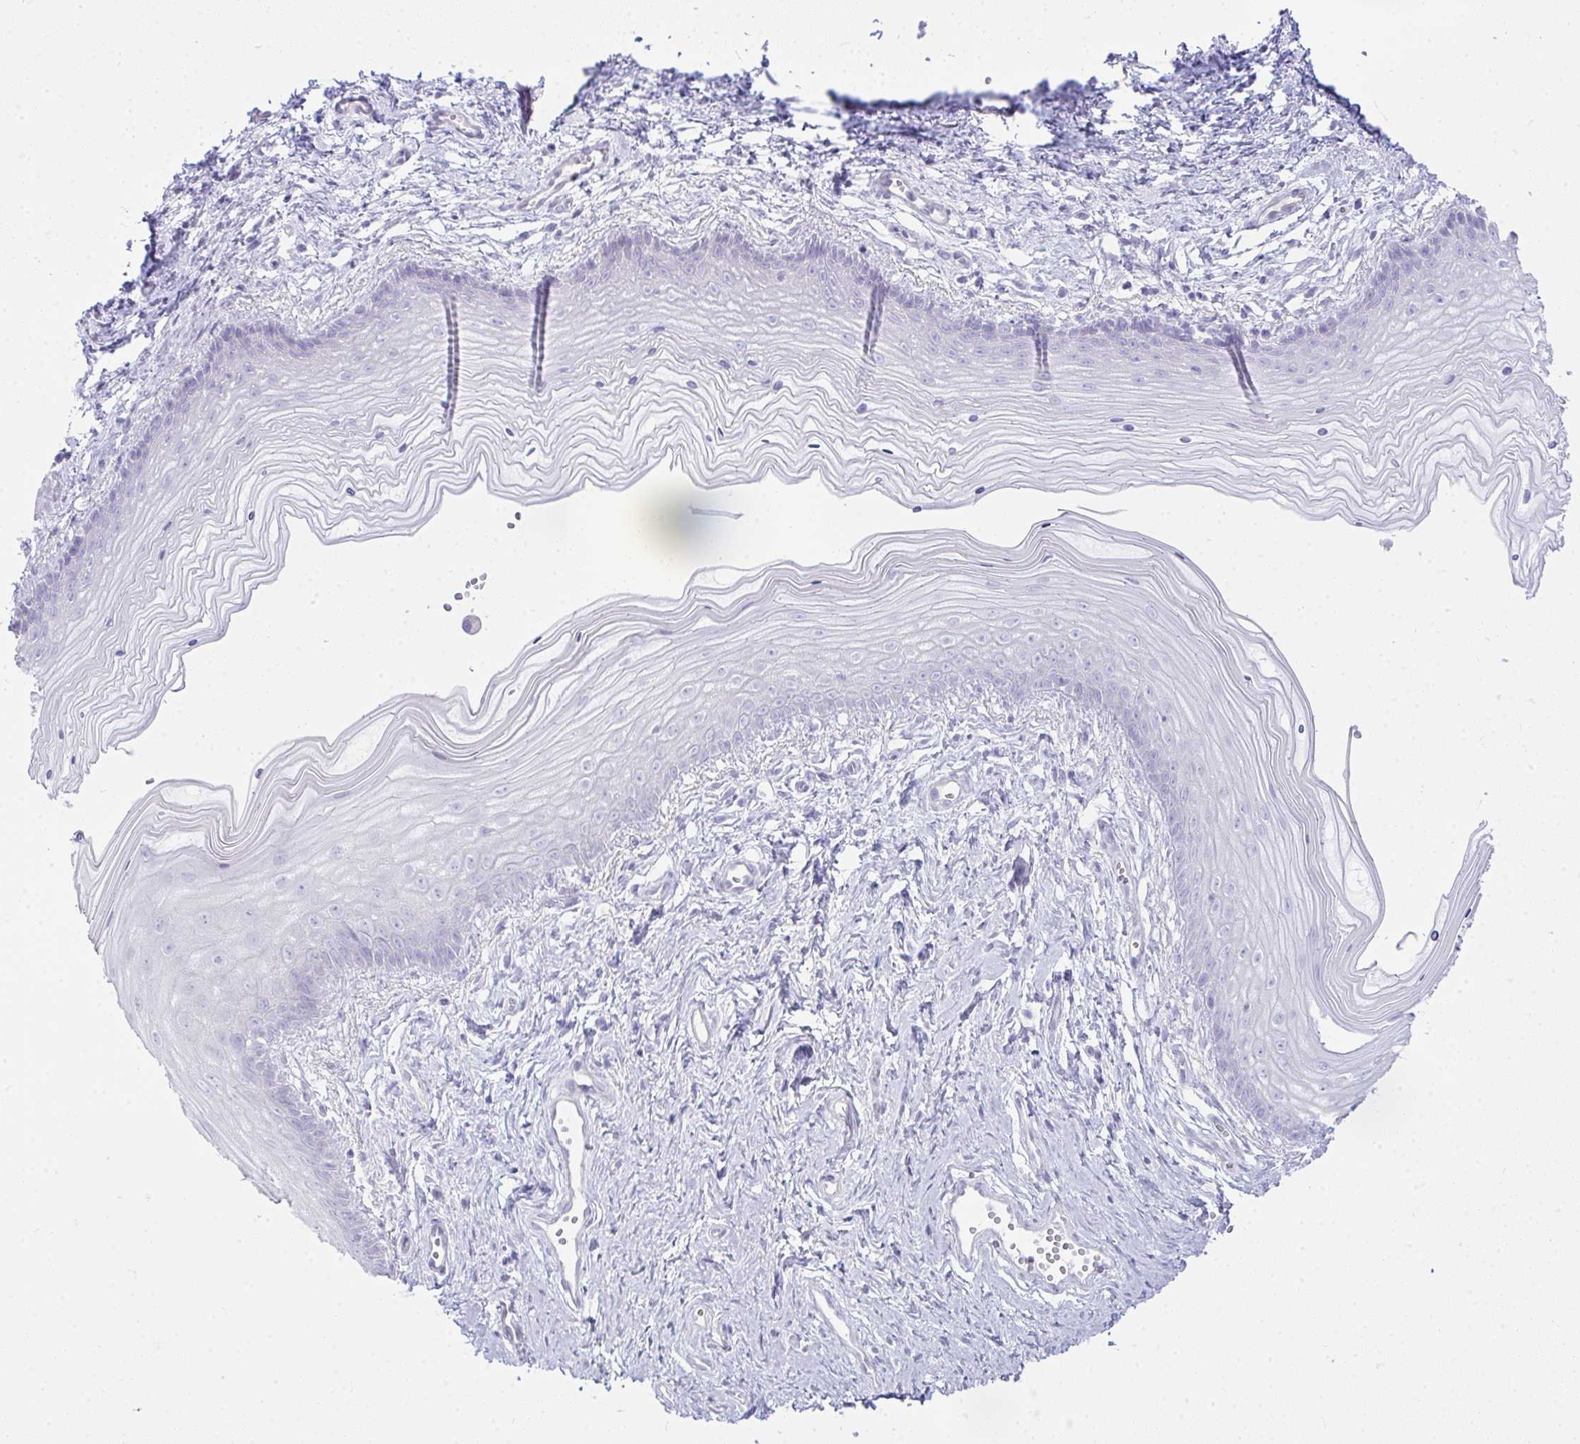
{"staining": {"intensity": "negative", "quantity": "none", "location": "none"}, "tissue": "vagina", "cell_type": "Squamous epithelial cells", "image_type": "normal", "snomed": [{"axis": "morphology", "description": "Normal tissue, NOS"}, {"axis": "topography", "description": "Vagina"}], "caption": "This histopathology image is of unremarkable vagina stained with IHC to label a protein in brown with the nuclei are counter-stained blue. There is no staining in squamous epithelial cells. Nuclei are stained in blue.", "gene": "RASL10A", "patient": {"sex": "female", "age": 38}}